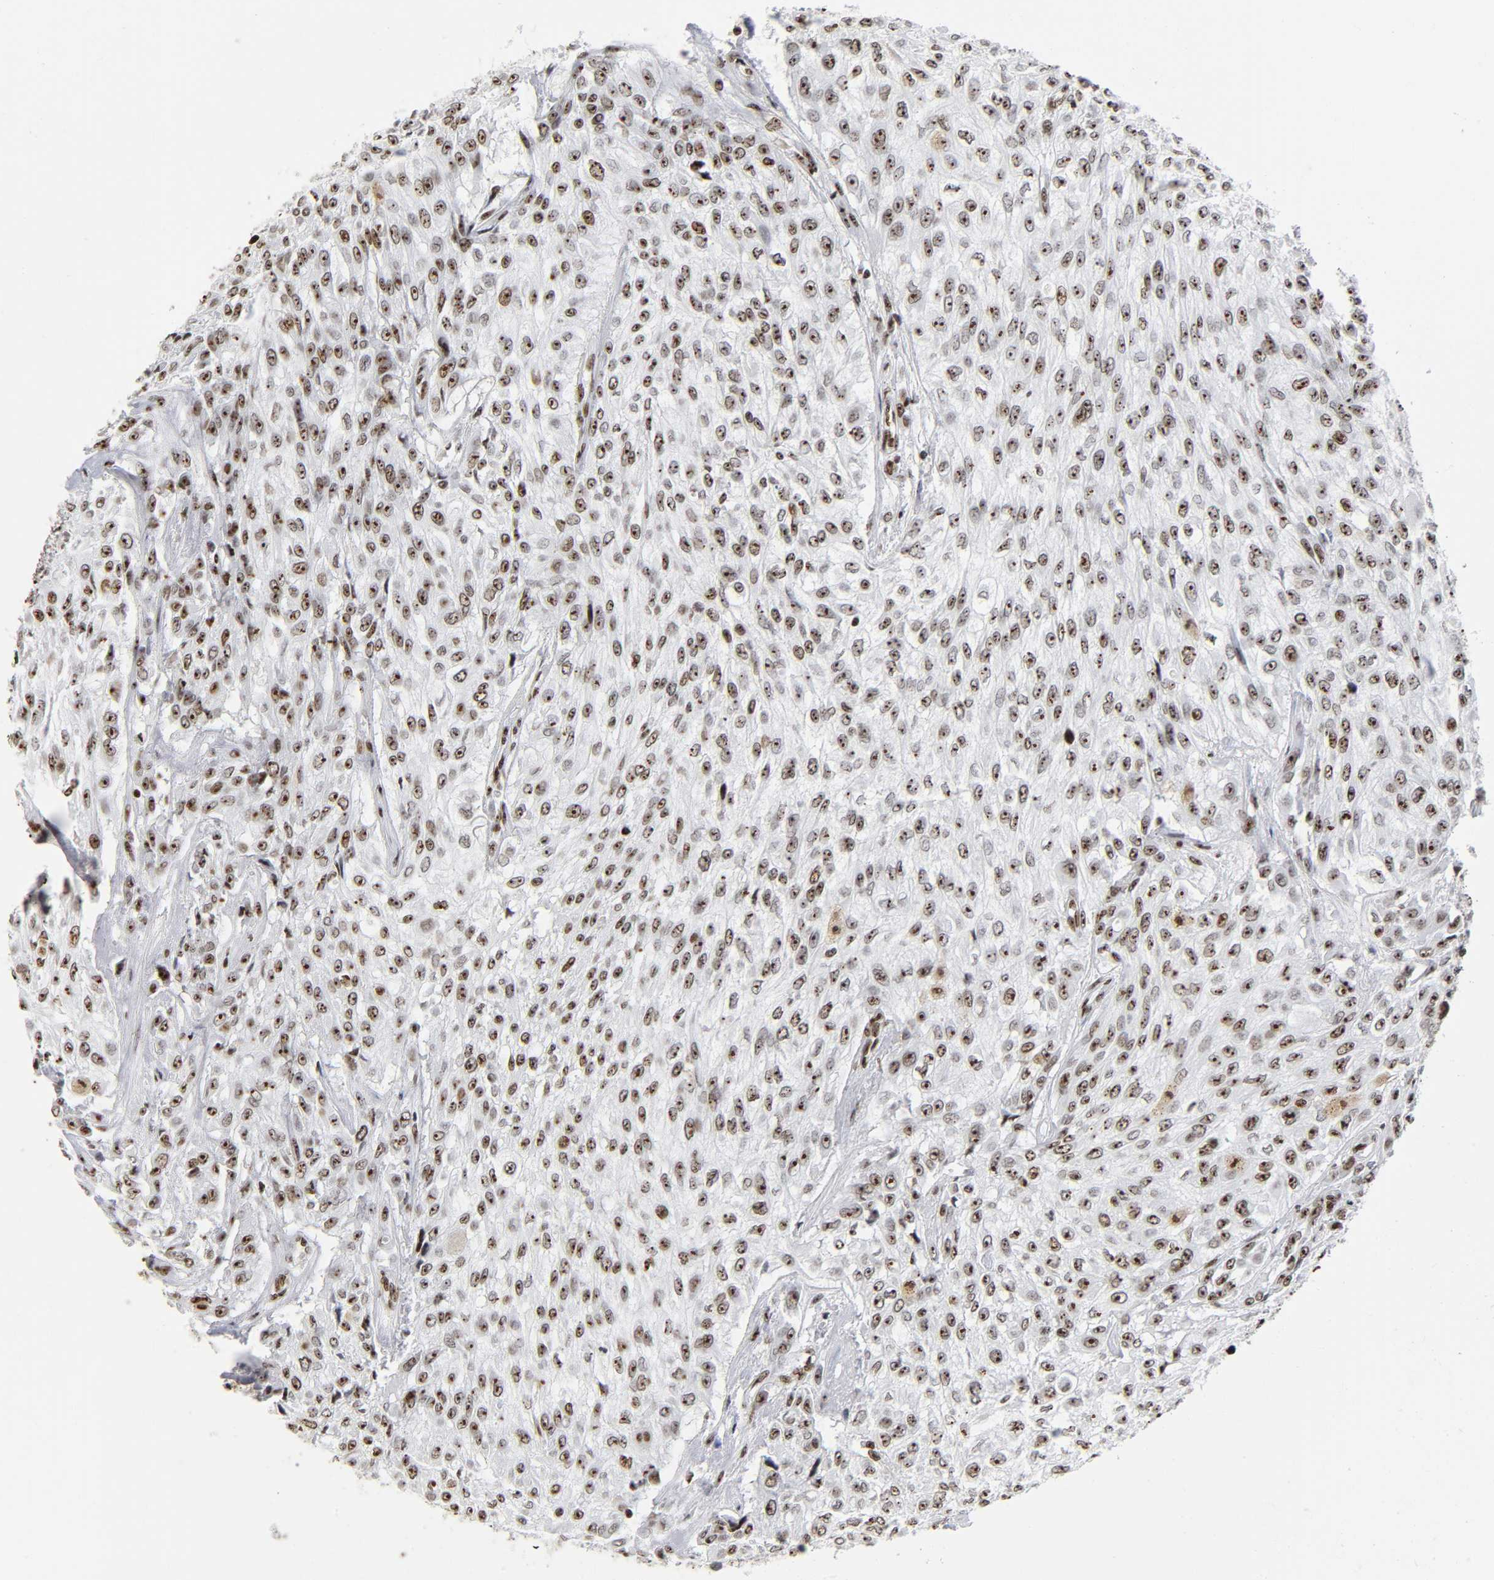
{"staining": {"intensity": "strong", "quantity": ">75%", "location": "nuclear"}, "tissue": "urothelial cancer", "cell_type": "Tumor cells", "image_type": "cancer", "snomed": [{"axis": "morphology", "description": "Urothelial carcinoma, High grade"}, {"axis": "topography", "description": "Urinary bladder"}], "caption": "Immunohistochemical staining of urothelial cancer reveals high levels of strong nuclear protein expression in approximately >75% of tumor cells.", "gene": "UBTF", "patient": {"sex": "male", "age": 57}}